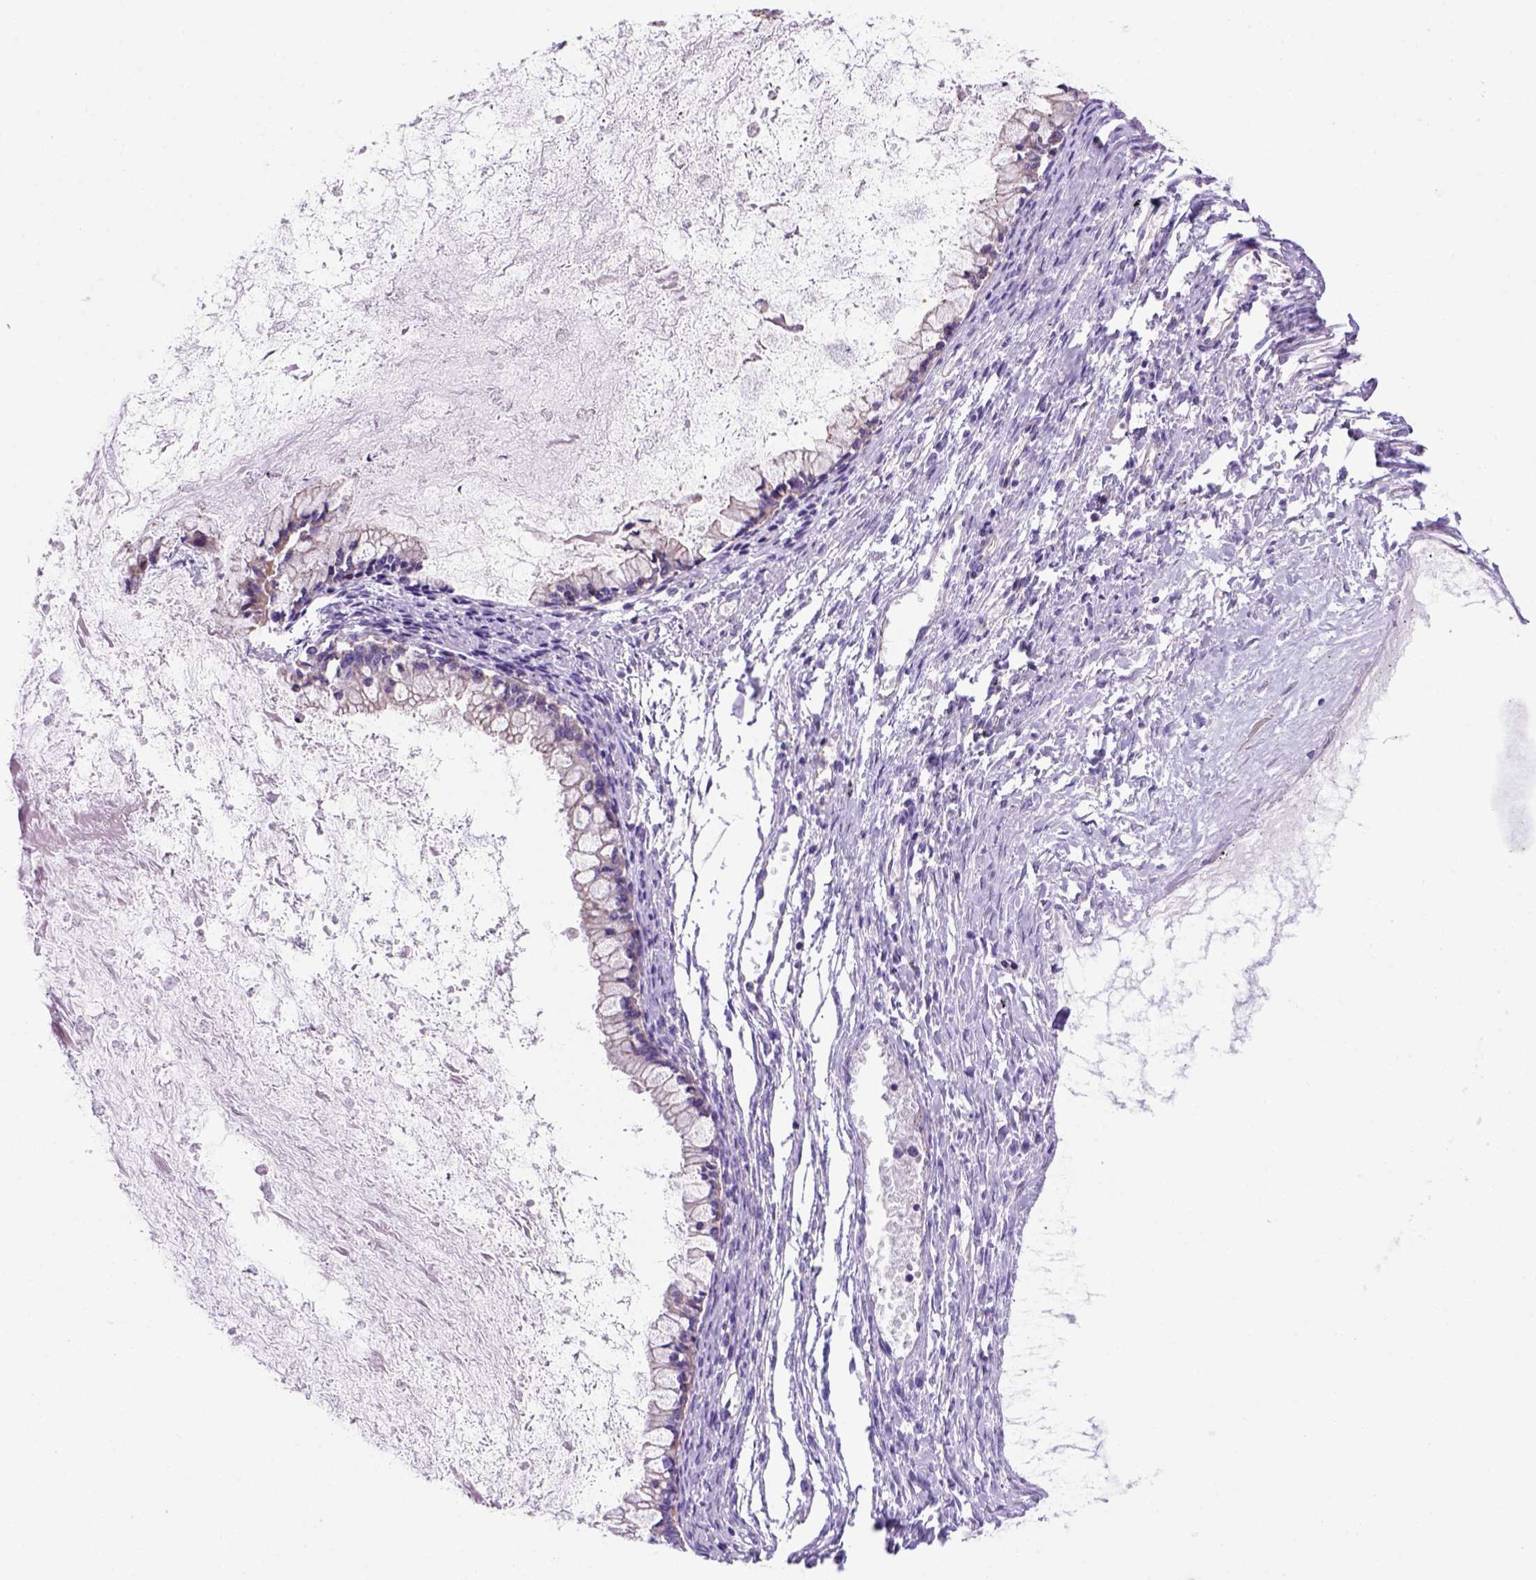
{"staining": {"intensity": "moderate", "quantity": "25%-75%", "location": "cytoplasmic/membranous"}, "tissue": "ovarian cancer", "cell_type": "Tumor cells", "image_type": "cancer", "snomed": [{"axis": "morphology", "description": "Cystadenocarcinoma, mucinous, NOS"}, {"axis": "topography", "description": "Ovary"}], "caption": "A brown stain labels moderate cytoplasmic/membranous positivity of a protein in ovarian mucinous cystadenocarcinoma tumor cells.", "gene": "PEX12", "patient": {"sex": "female", "age": 67}}